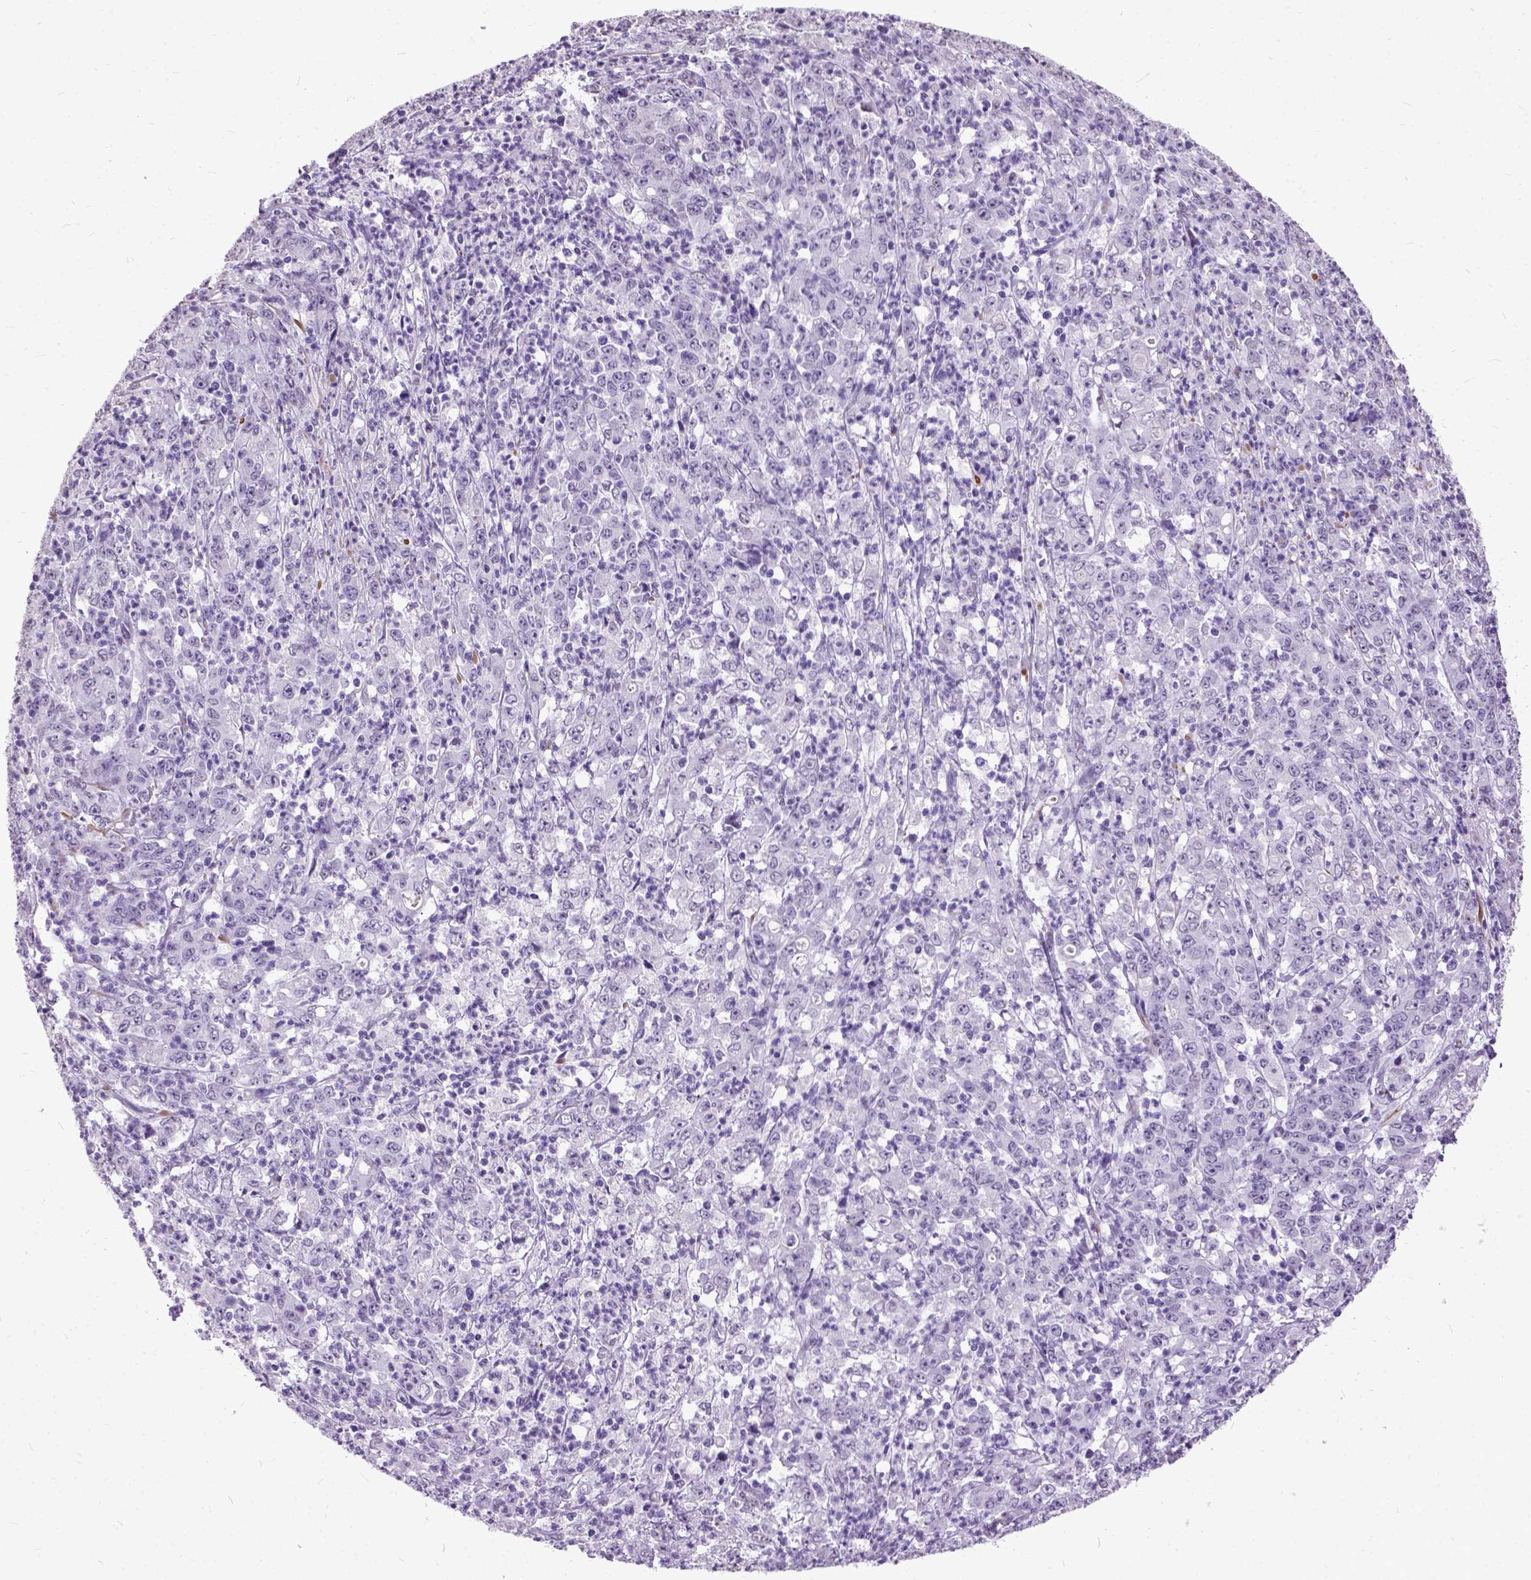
{"staining": {"intensity": "negative", "quantity": "none", "location": "none"}, "tissue": "stomach cancer", "cell_type": "Tumor cells", "image_type": "cancer", "snomed": [{"axis": "morphology", "description": "Adenocarcinoma, NOS"}, {"axis": "topography", "description": "Stomach, lower"}], "caption": "High magnification brightfield microscopy of stomach cancer stained with DAB (brown) and counterstained with hematoxylin (blue): tumor cells show no significant expression.", "gene": "MARCHF10", "patient": {"sex": "female", "age": 71}}